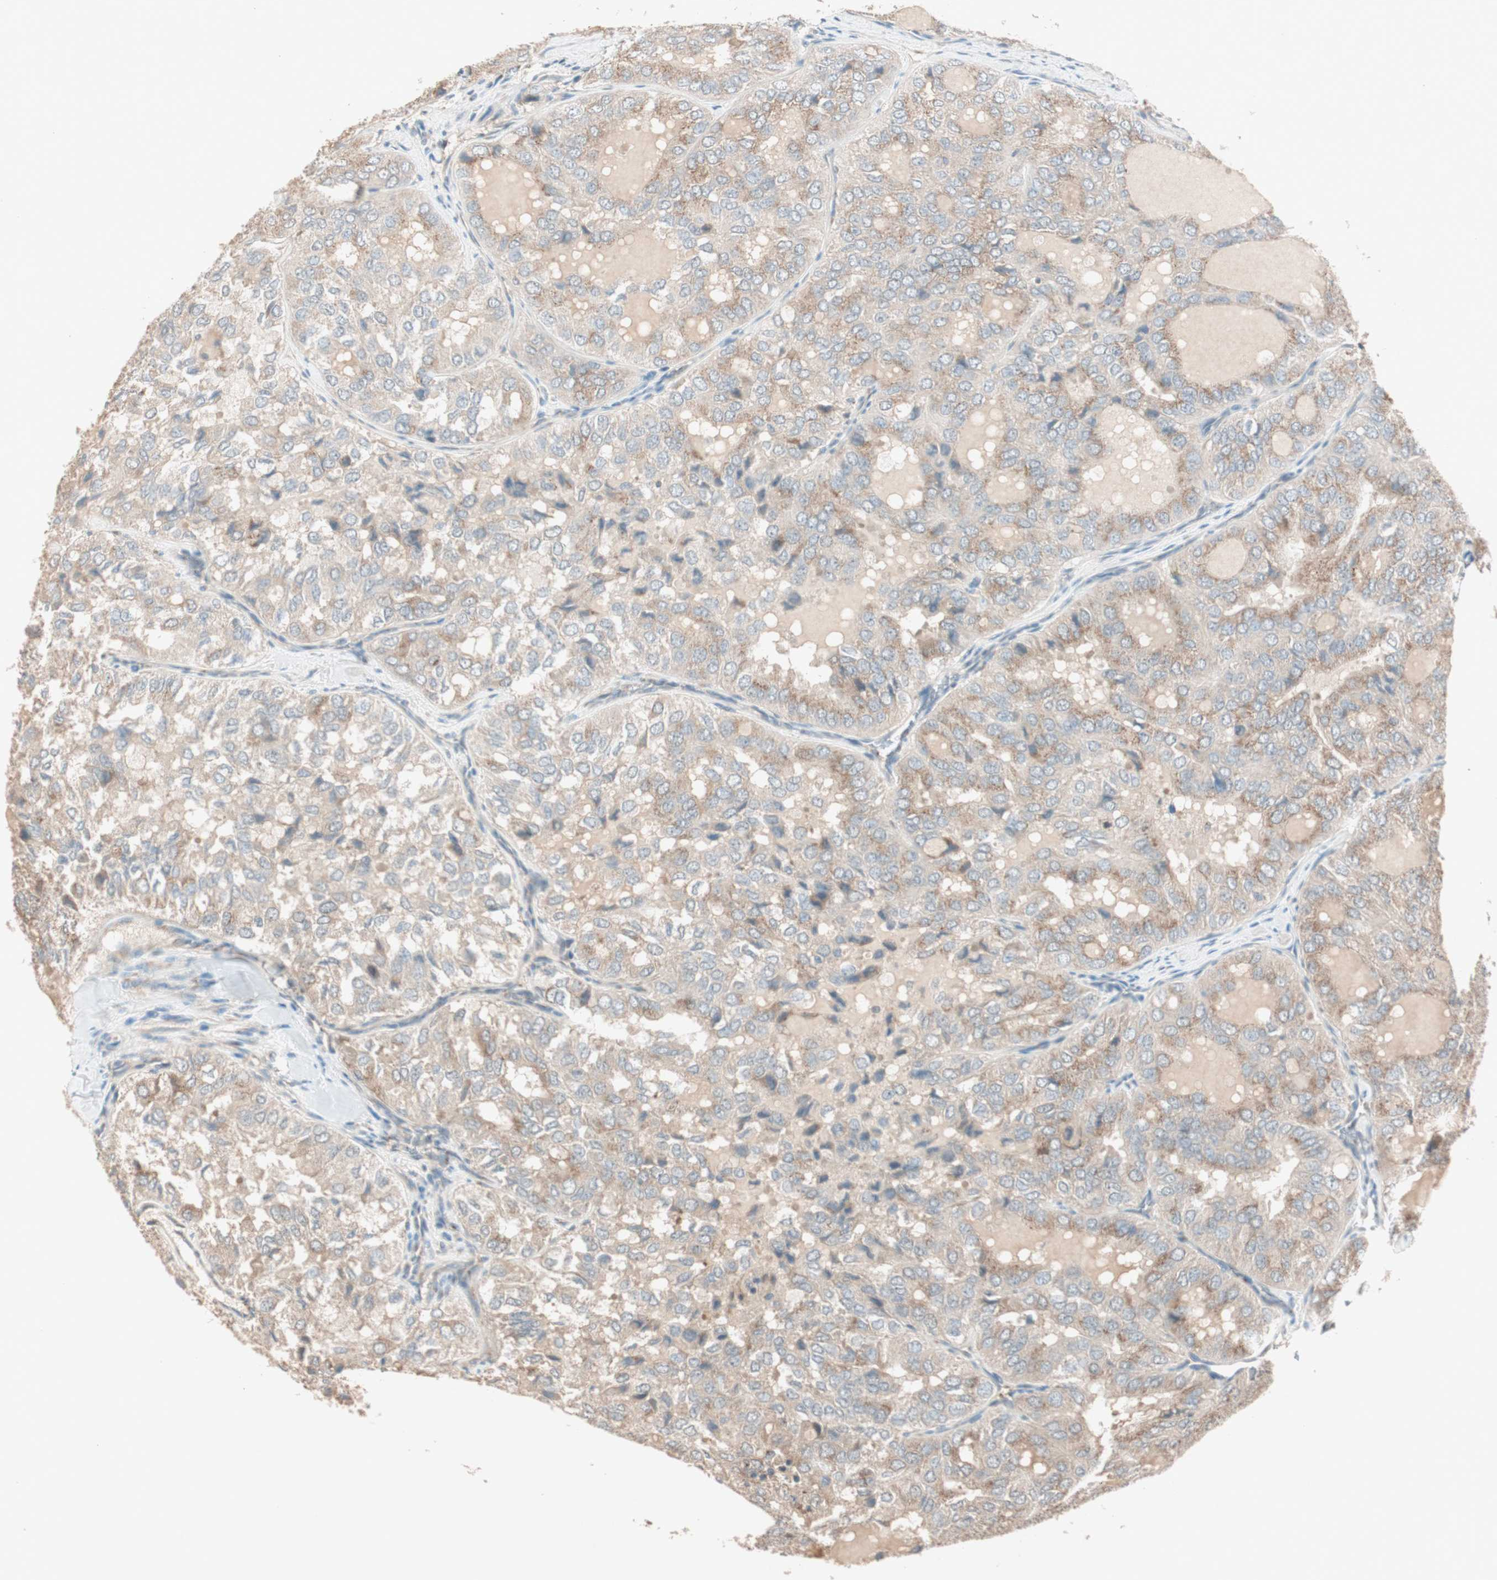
{"staining": {"intensity": "weak", "quantity": ">75%", "location": "cytoplasmic/membranous"}, "tissue": "thyroid cancer", "cell_type": "Tumor cells", "image_type": "cancer", "snomed": [{"axis": "morphology", "description": "Follicular adenoma carcinoma, NOS"}, {"axis": "topography", "description": "Thyroid gland"}], "caption": "Thyroid cancer (follicular adenoma carcinoma) was stained to show a protein in brown. There is low levels of weak cytoplasmic/membranous staining in about >75% of tumor cells.", "gene": "SEC16A", "patient": {"sex": "male", "age": 75}}